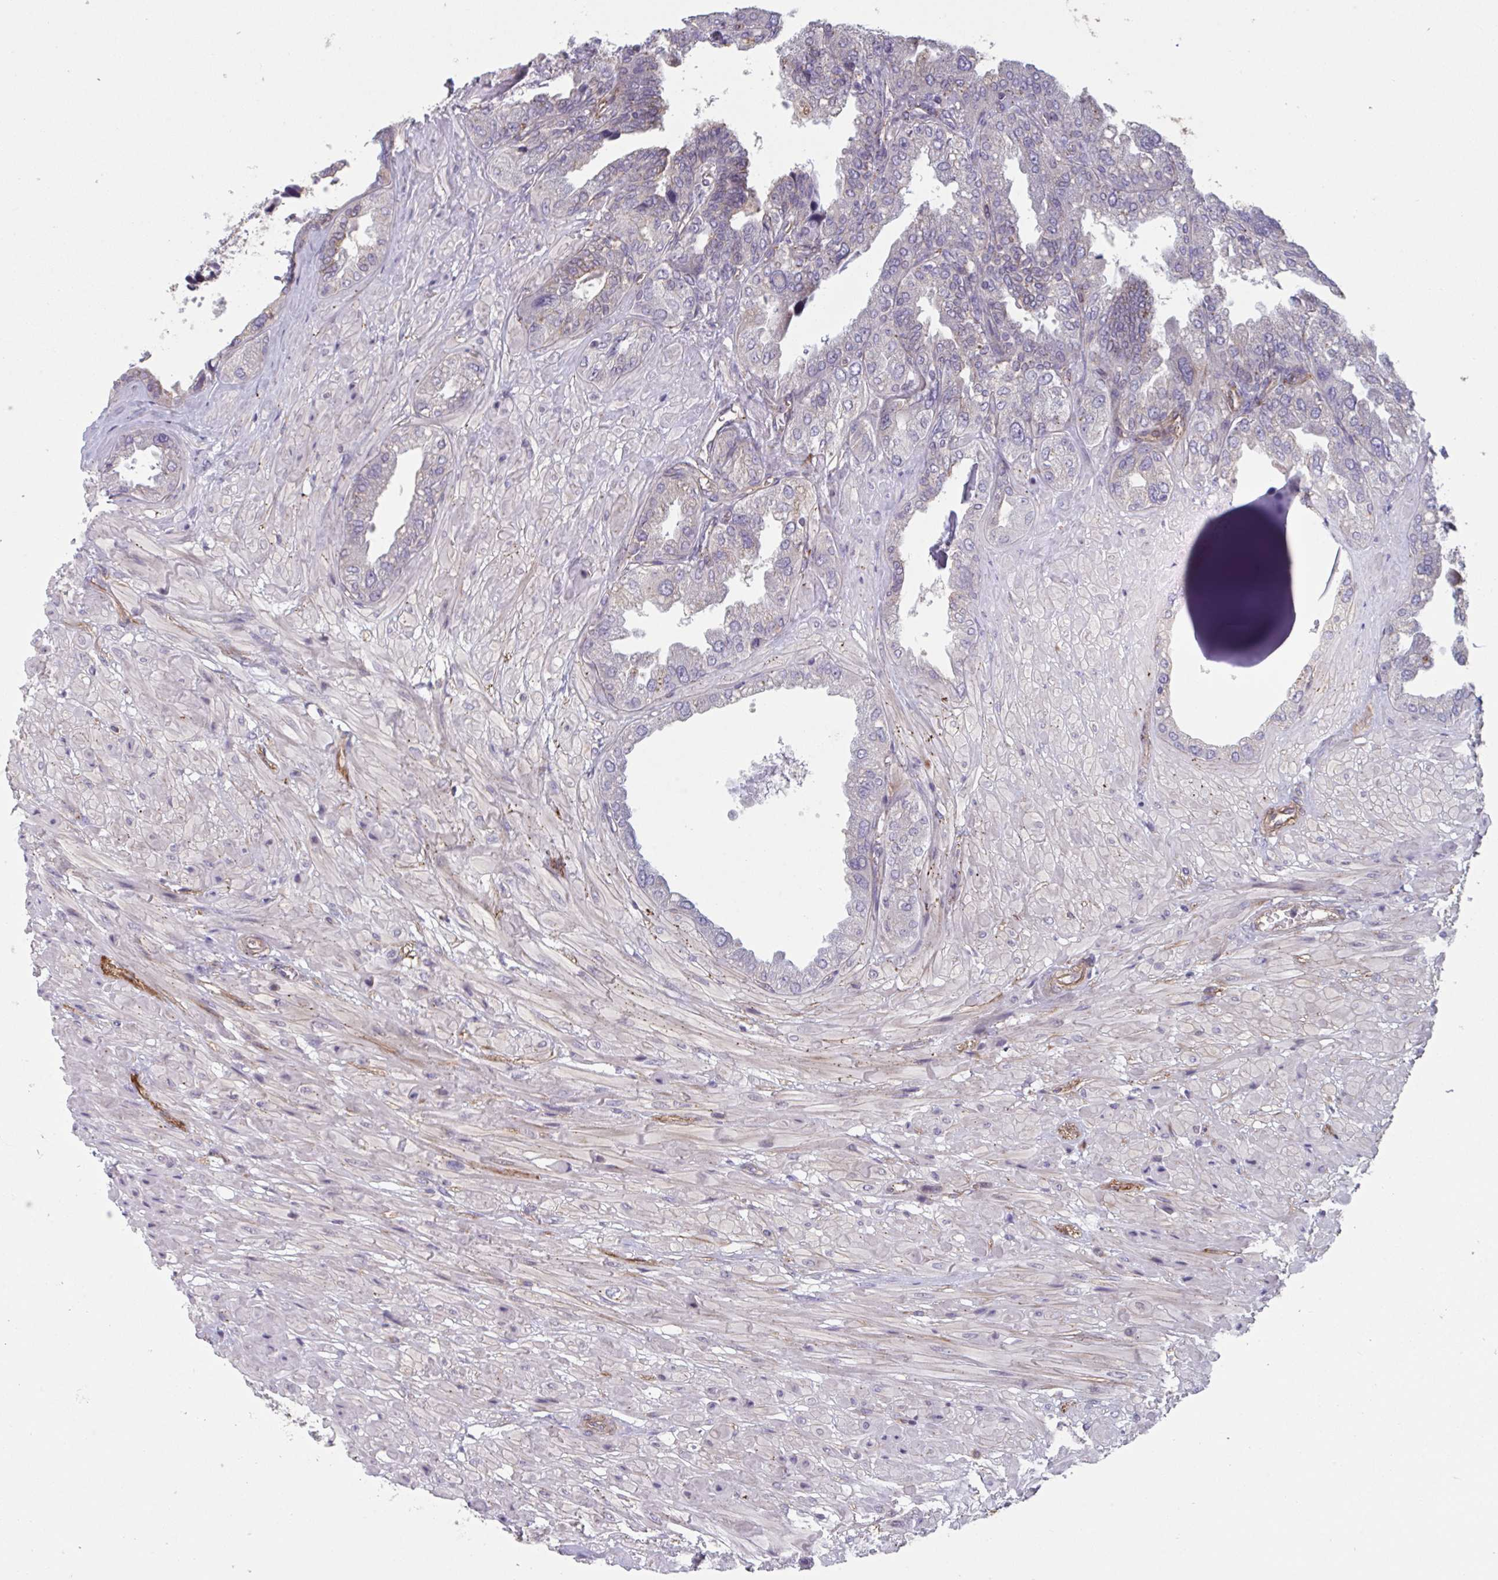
{"staining": {"intensity": "weak", "quantity": "25%-75%", "location": "cytoplasmic/membranous"}, "tissue": "seminal vesicle", "cell_type": "Glandular cells", "image_type": "normal", "snomed": [{"axis": "morphology", "description": "Normal tissue, NOS"}, {"axis": "topography", "description": "Seminal veicle"}], "caption": "Immunohistochemistry (IHC) staining of unremarkable seminal vesicle, which displays low levels of weak cytoplasmic/membranous staining in approximately 25%-75% of glandular cells indicating weak cytoplasmic/membranous protein positivity. The staining was performed using DAB (3,3'-diaminobenzidine) (brown) for protein detection and nuclei were counterstained in hematoxylin (blue).", "gene": "TNFSF10", "patient": {"sex": "male", "age": 55}}